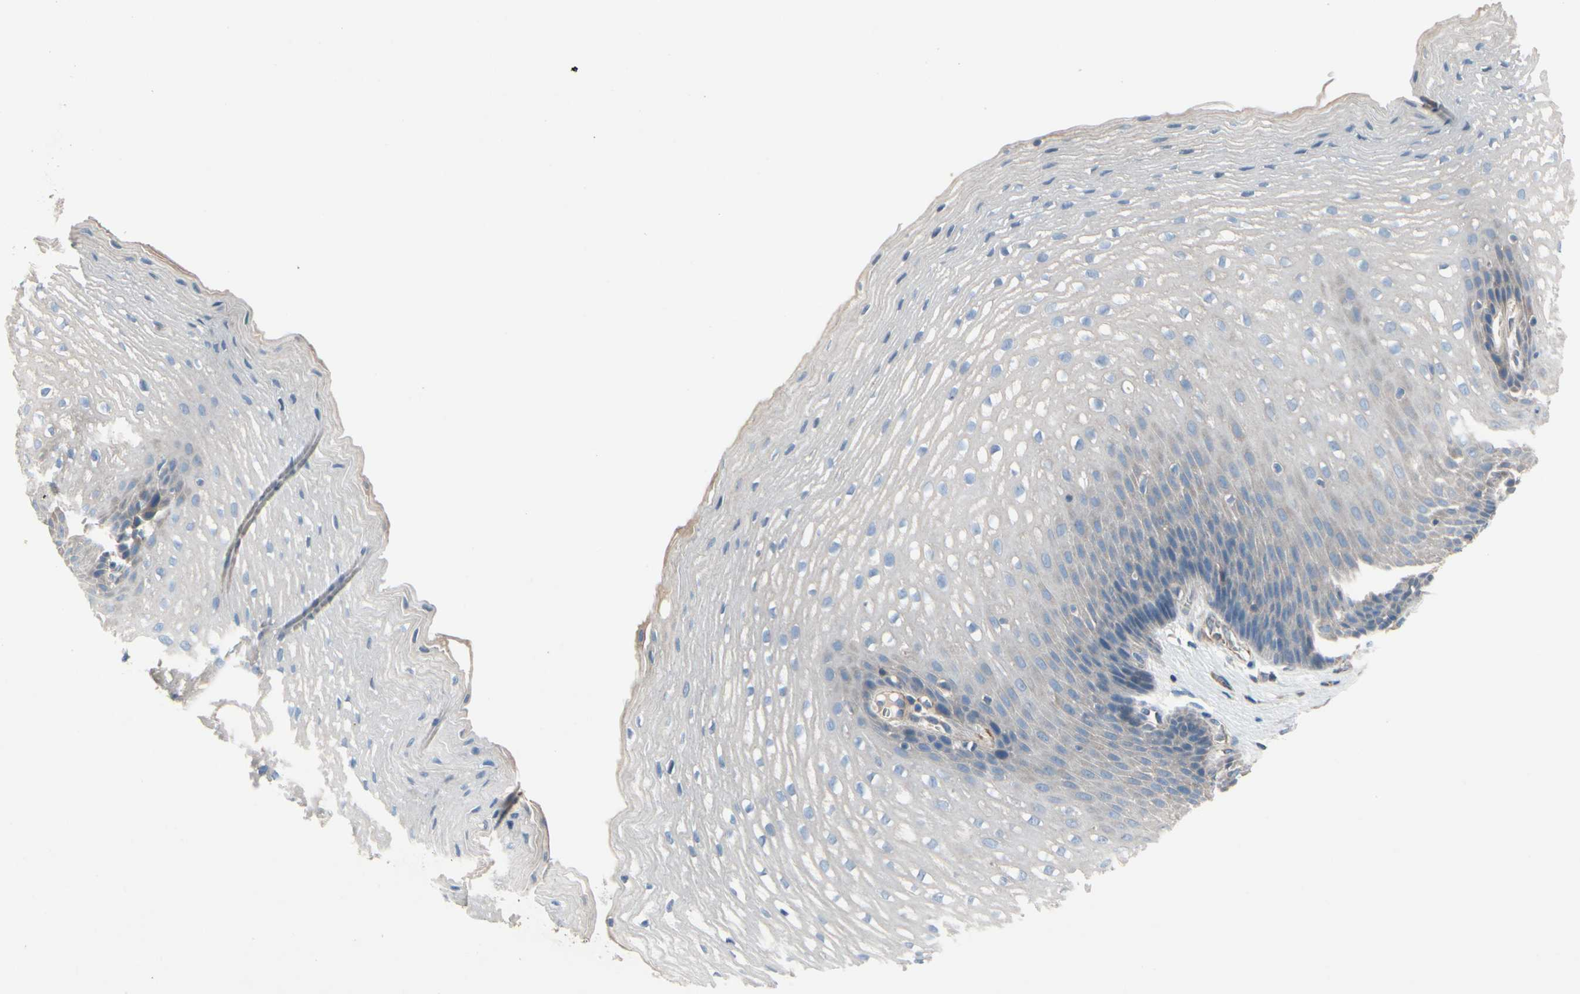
{"staining": {"intensity": "weak", "quantity": "<25%", "location": "cytoplasmic/membranous"}, "tissue": "esophagus", "cell_type": "Squamous epithelial cells", "image_type": "normal", "snomed": [{"axis": "morphology", "description": "Normal tissue, NOS"}, {"axis": "topography", "description": "Esophagus"}], "caption": "A high-resolution micrograph shows IHC staining of benign esophagus, which displays no significant staining in squamous epithelial cells. (DAB immunohistochemistry (IHC) visualized using brightfield microscopy, high magnification).", "gene": "TPM1", "patient": {"sex": "male", "age": 48}}